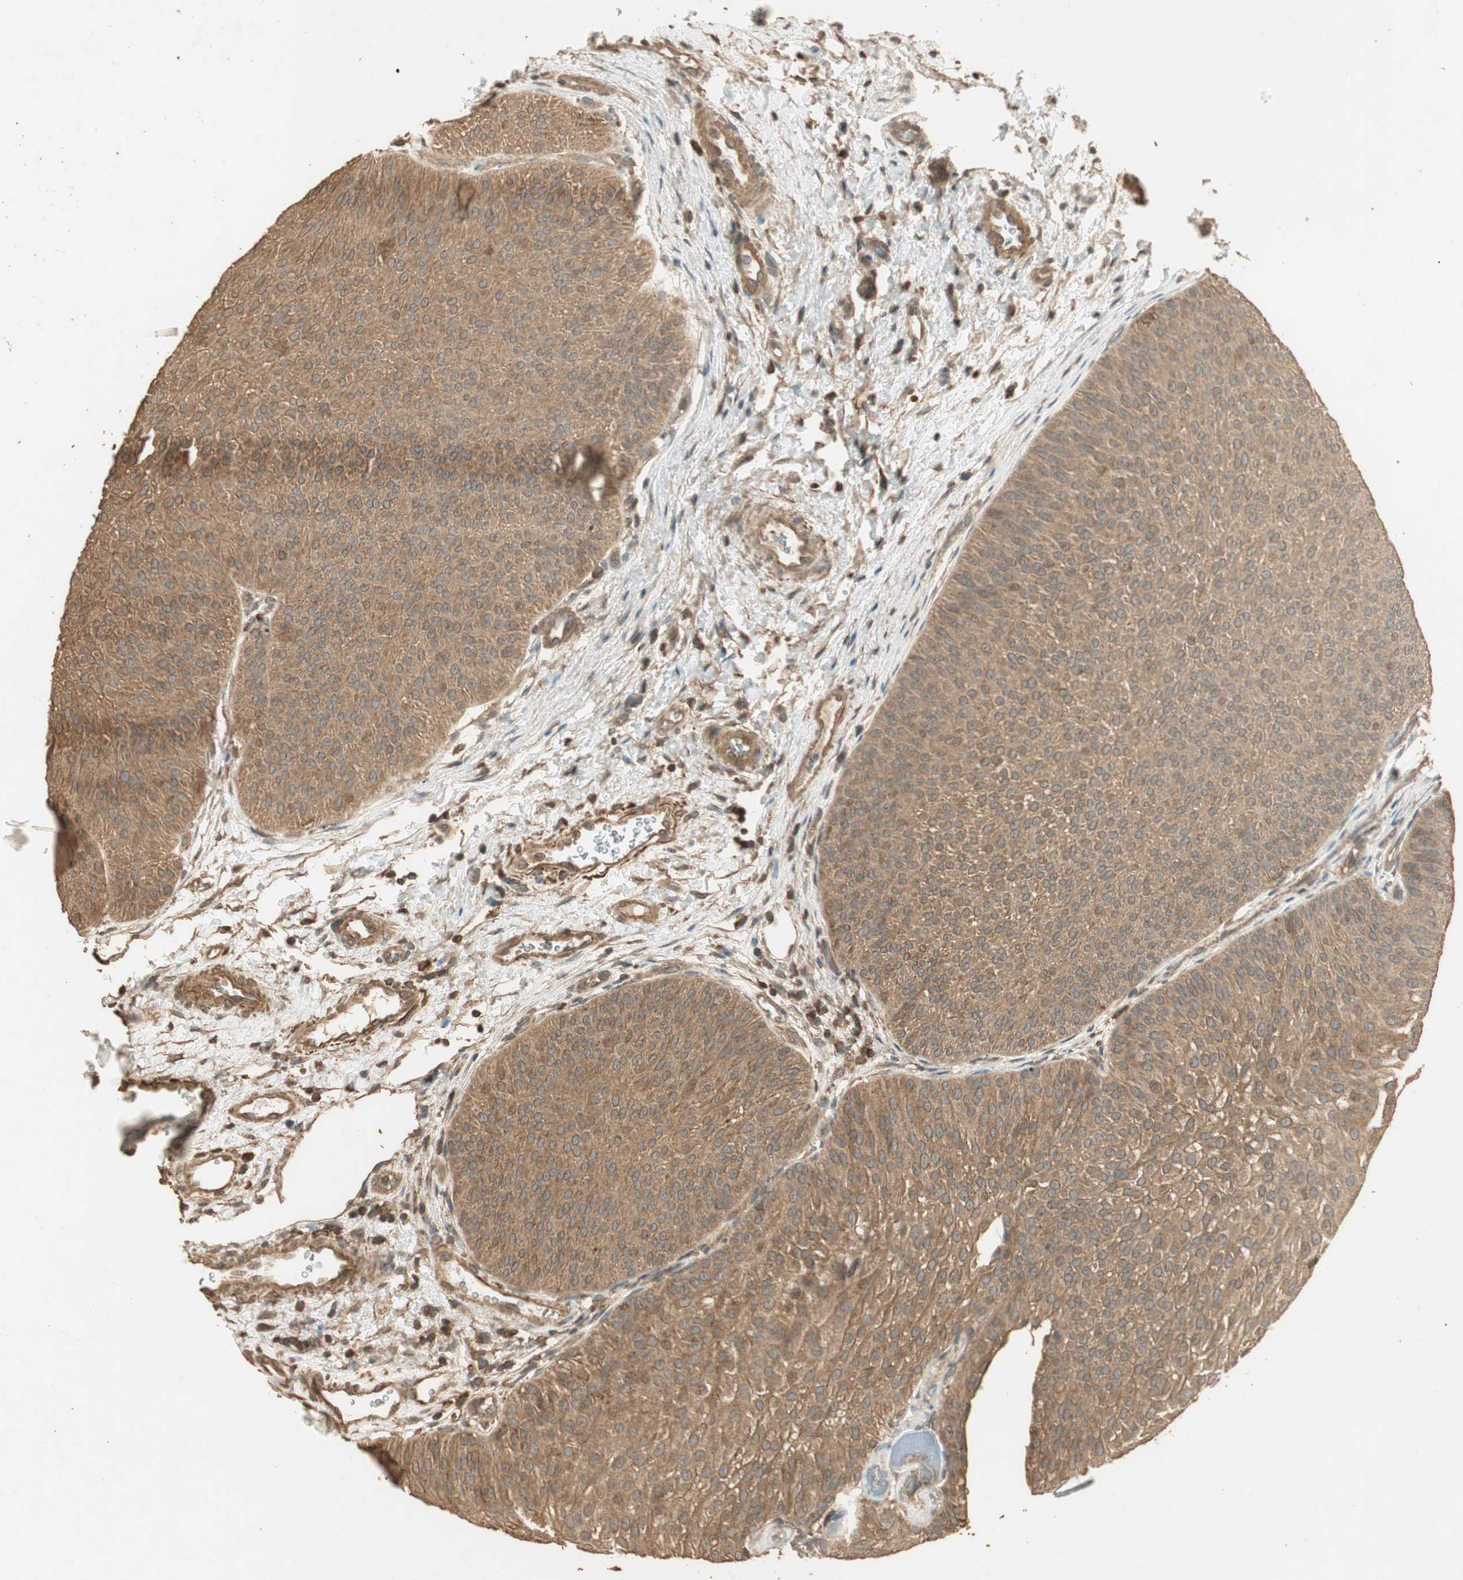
{"staining": {"intensity": "moderate", "quantity": ">75%", "location": "cytoplasmic/membranous"}, "tissue": "urothelial cancer", "cell_type": "Tumor cells", "image_type": "cancer", "snomed": [{"axis": "morphology", "description": "Urothelial carcinoma, Low grade"}, {"axis": "topography", "description": "Urinary bladder"}], "caption": "The micrograph exhibits staining of urothelial cancer, revealing moderate cytoplasmic/membranous protein staining (brown color) within tumor cells.", "gene": "USP2", "patient": {"sex": "female", "age": 60}}